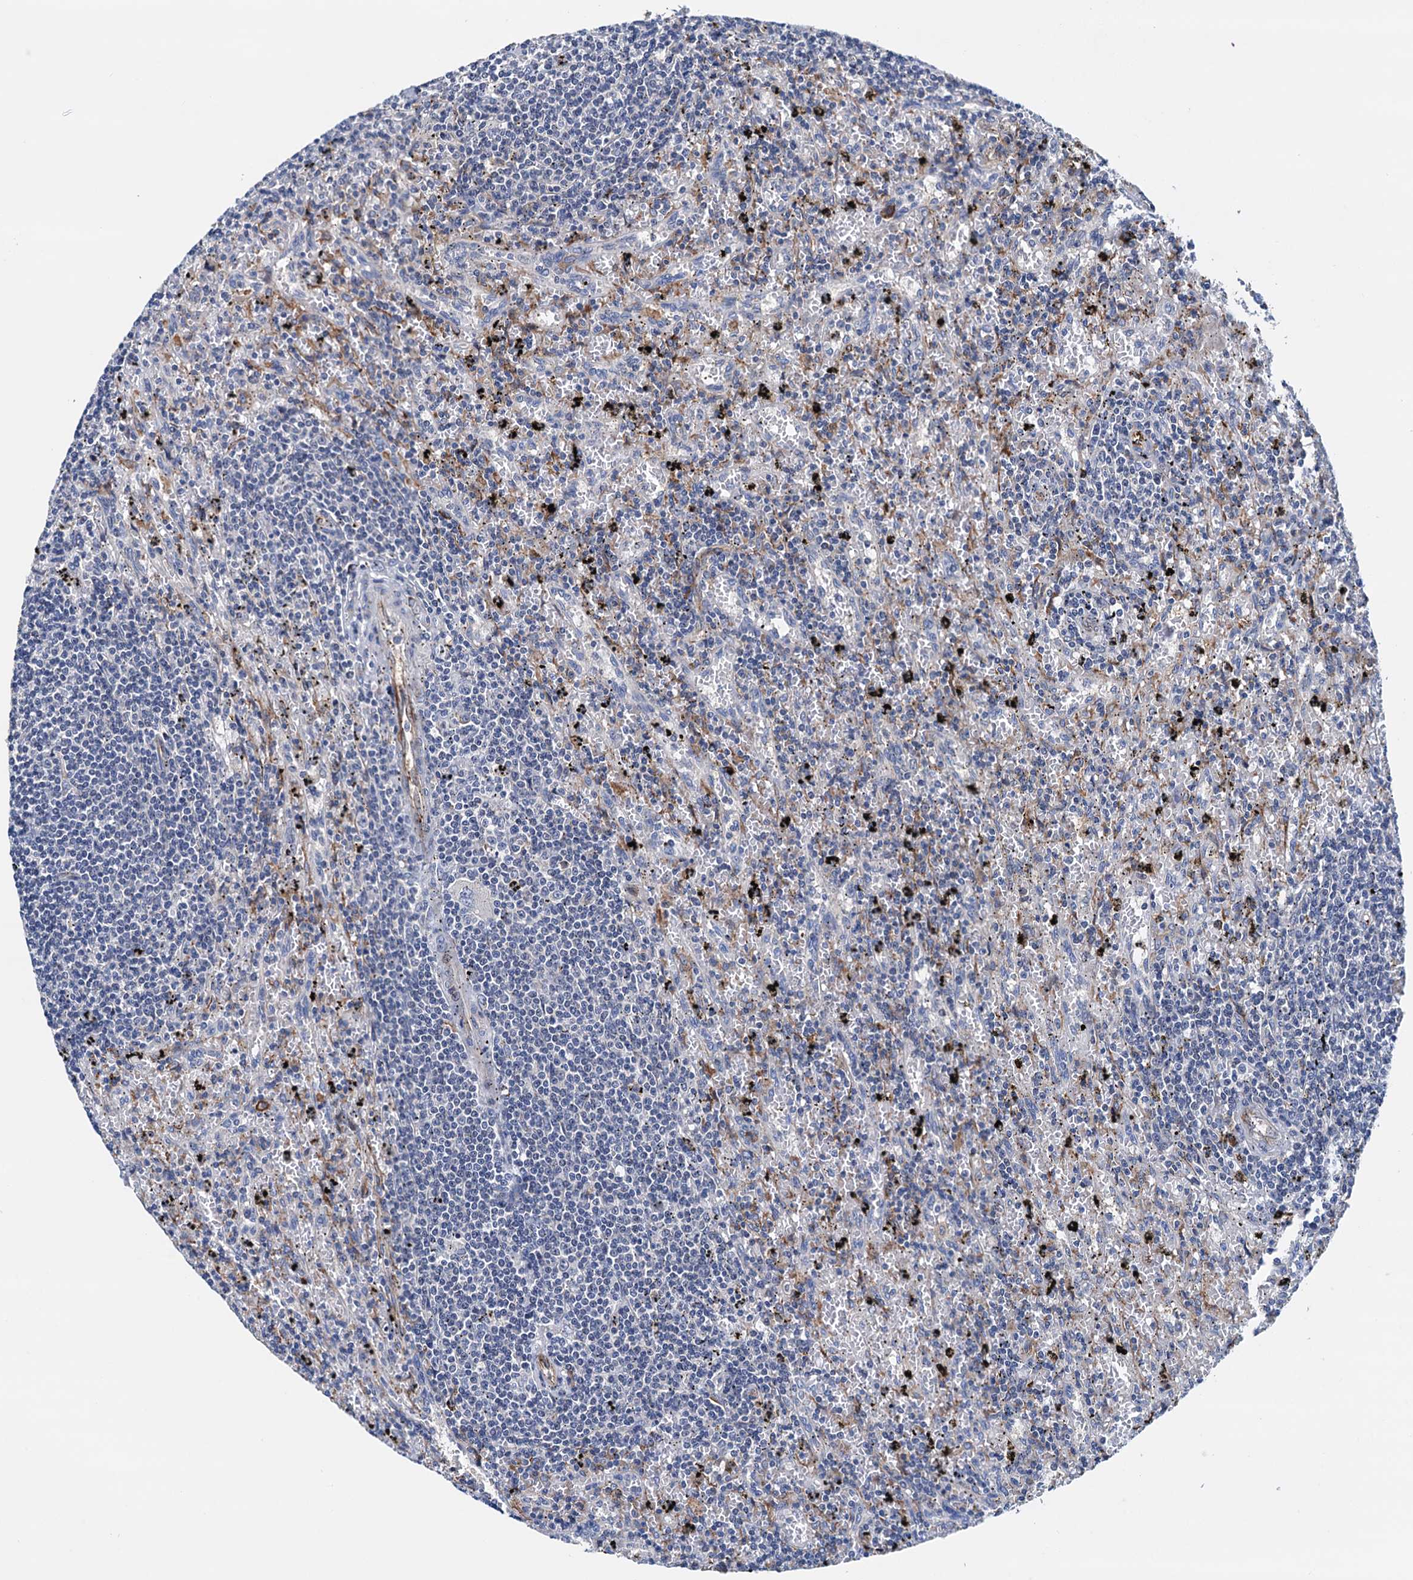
{"staining": {"intensity": "negative", "quantity": "none", "location": "none"}, "tissue": "lymphoma", "cell_type": "Tumor cells", "image_type": "cancer", "snomed": [{"axis": "morphology", "description": "Malignant lymphoma, non-Hodgkin's type, Low grade"}, {"axis": "topography", "description": "Spleen"}], "caption": "Immunohistochemistry (IHC) of human malignant lymphoma, non-Hodgkin's type (low-grade) demonstrates no expression in tumor cells. The staining was performed using DAB (3,3'-diaminobenzidine) to visualize the protein expression in brown, while the nuclei were stained in blue with hematoxylin (Magnification: 20x).", "gene": "RASSF9", "patient": {"sex": "male", "age": 76}}